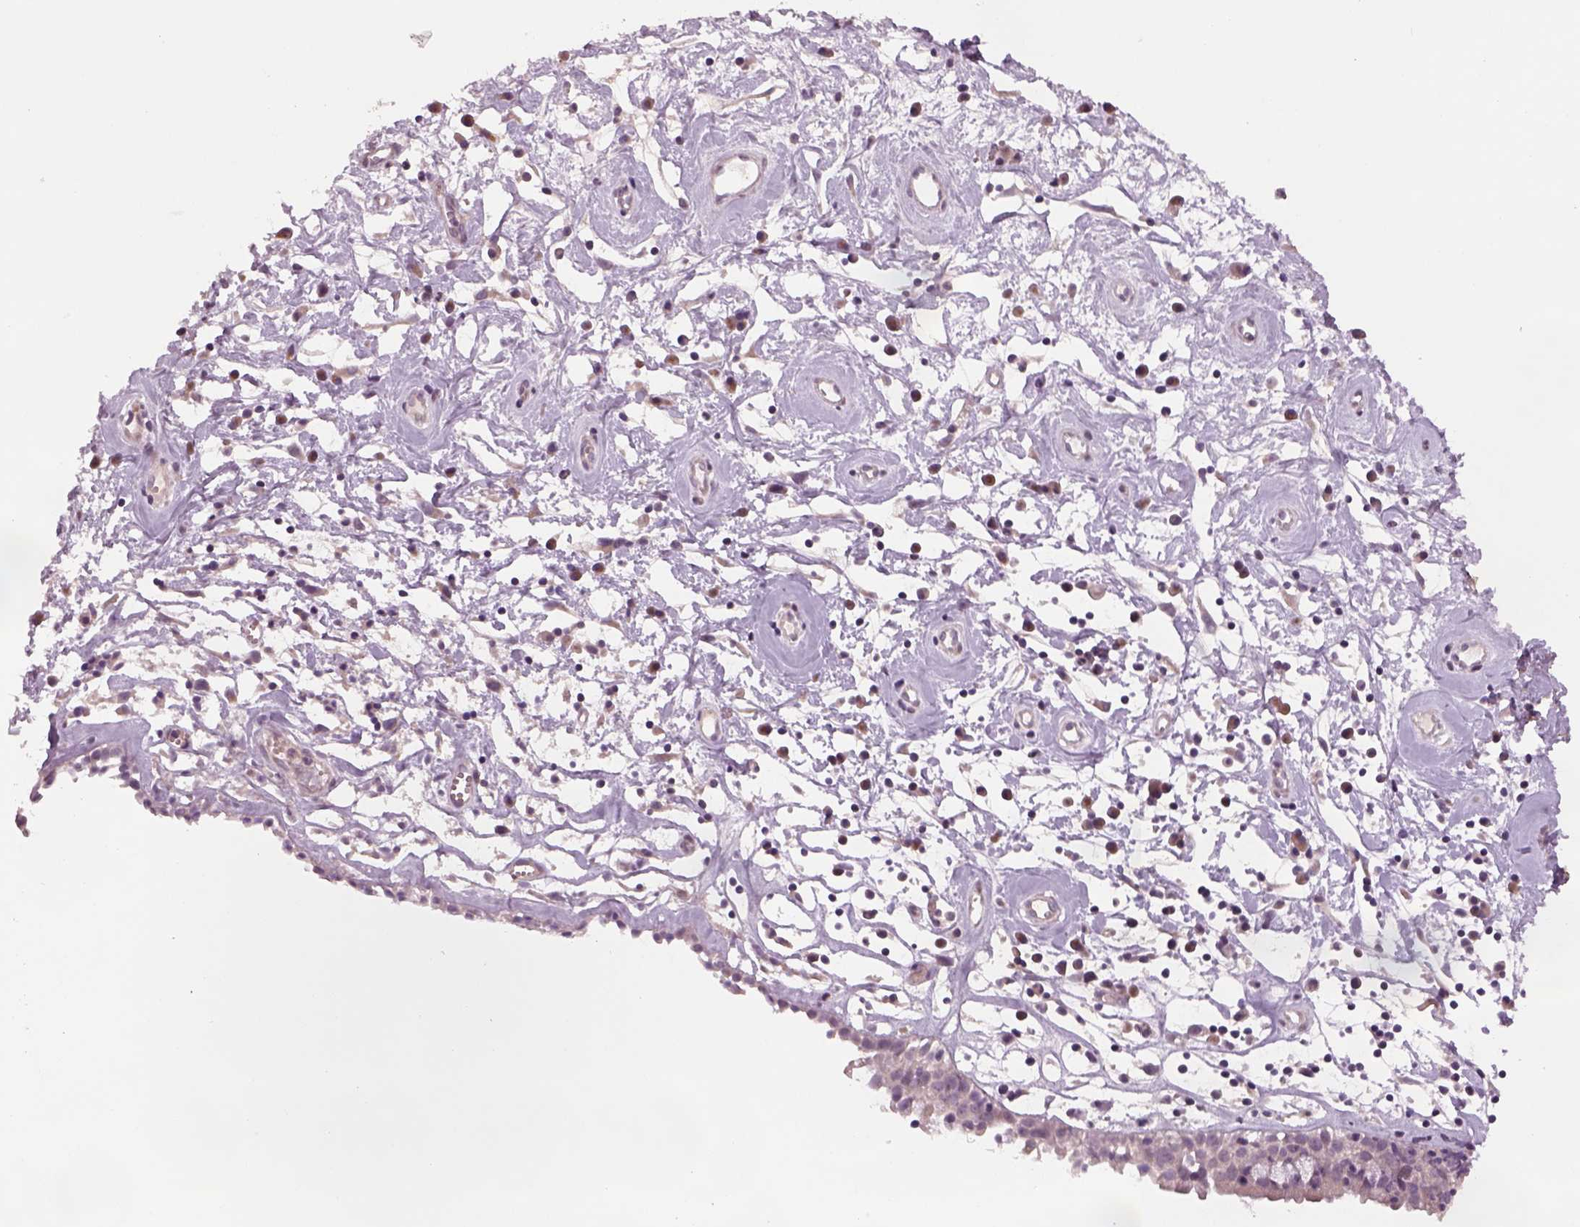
{"staining": {"intensity": "negative", "quantity": "none", "location": "none"}, "tissue": "nasopharynx", "cell_type": "Respiratory epithelial cells", "image_type": "normal", "snomed": [{"axis": "morphology", "description": "Normal tissue, NOS"}, {"axis": "topography", "description": "Nasopharynx"}], "caption": "Respiratory epithelial cells are negative for brown protein staining in unremarkable nasopharynx. Brightfield microscopy of immunohistochemistry stained with DAB (brown) and hematoxylin (blue), captured at high magnification.", "gene": "GDNF", "patient": {"sex": "male", "age": 77}}